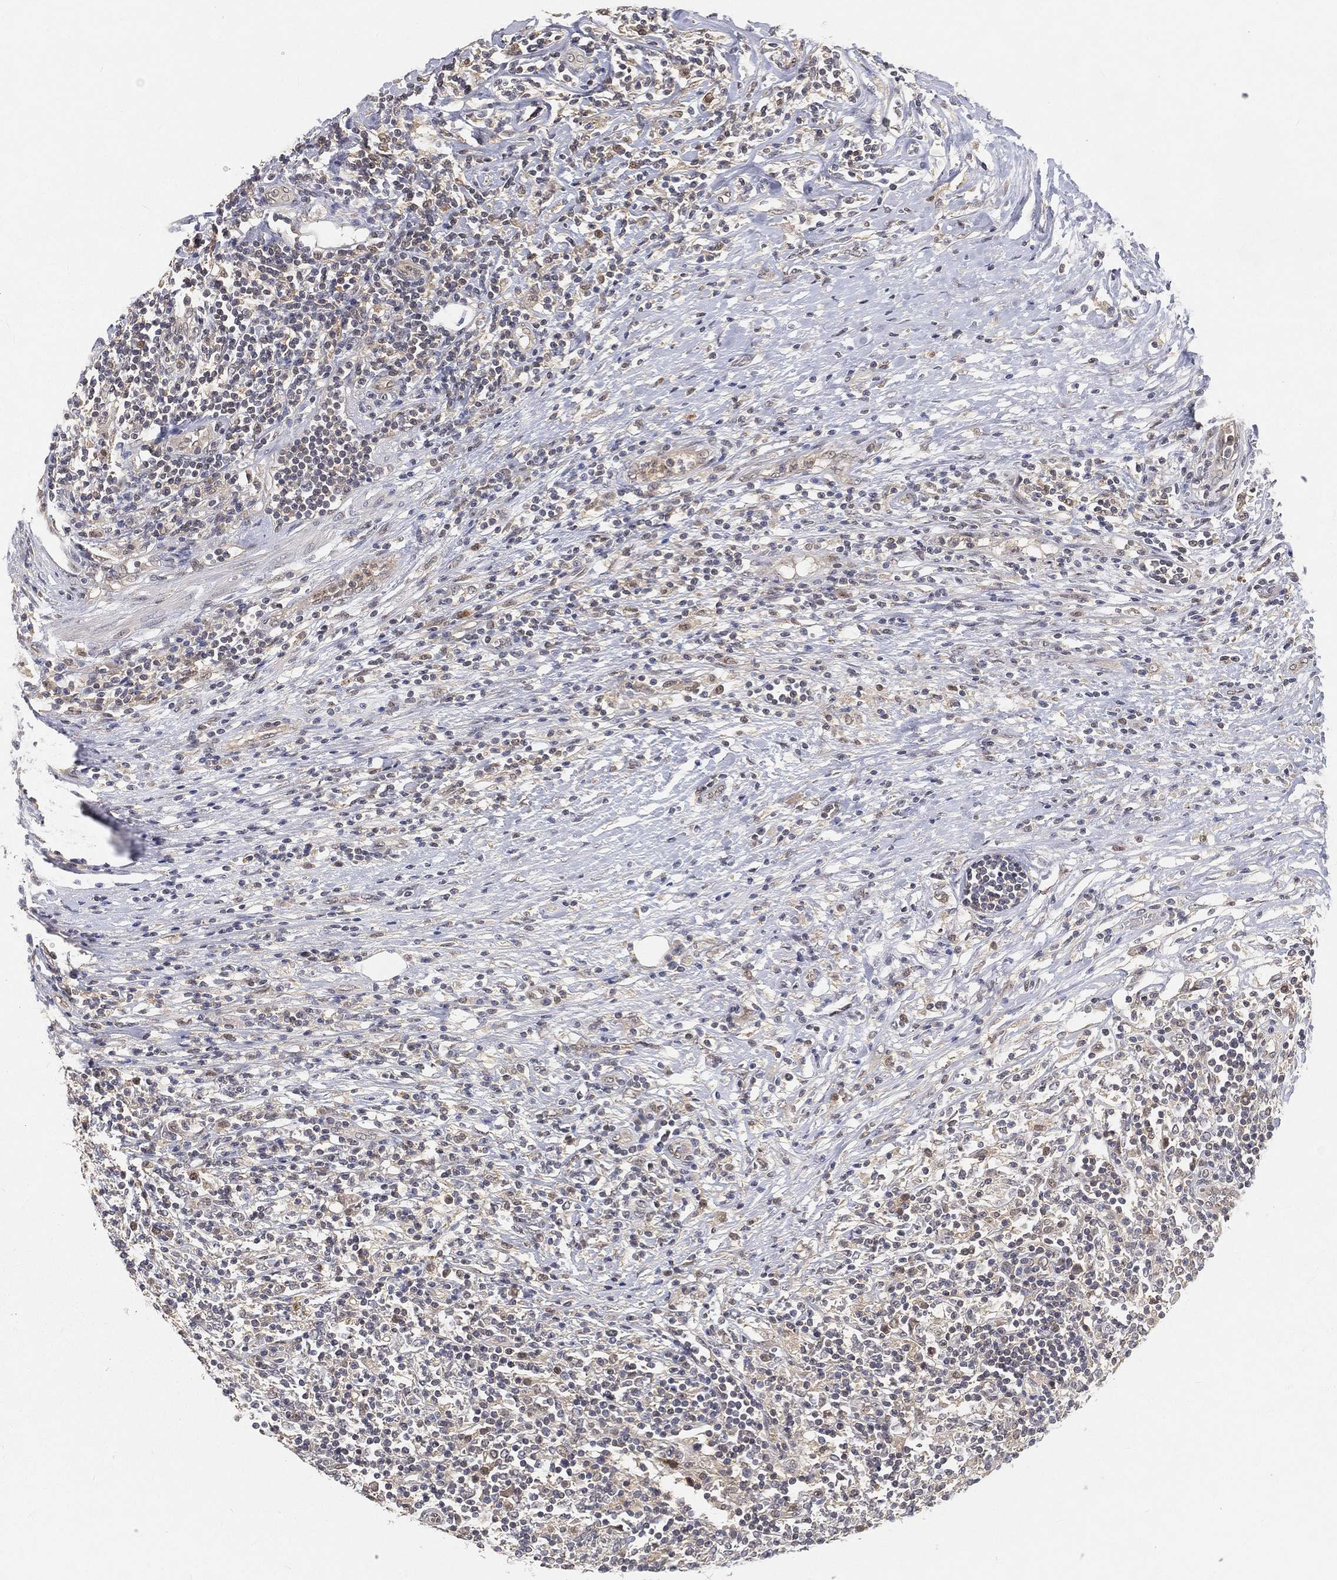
{"staining": {"intensity": "negative", "quantity": "none", "location": "none"}, "tissue": "lymphoma", "cell_type": "Tumor cells", "image_type": "cancer", "snomed": [{"axis": "morphology", "description": "Malignant lymphoma, non-Hodgkin's type, High grade"}, {"axis": "topography", "description": "Lymph node"}], "caption": "IHC histopathology image of neoplastic tissue: human lymphoma stained with DAB reveals no significant protein staining in tumor cells.", "gene": "MAPK1", "patient": {"sex": "female", "age": 84}}